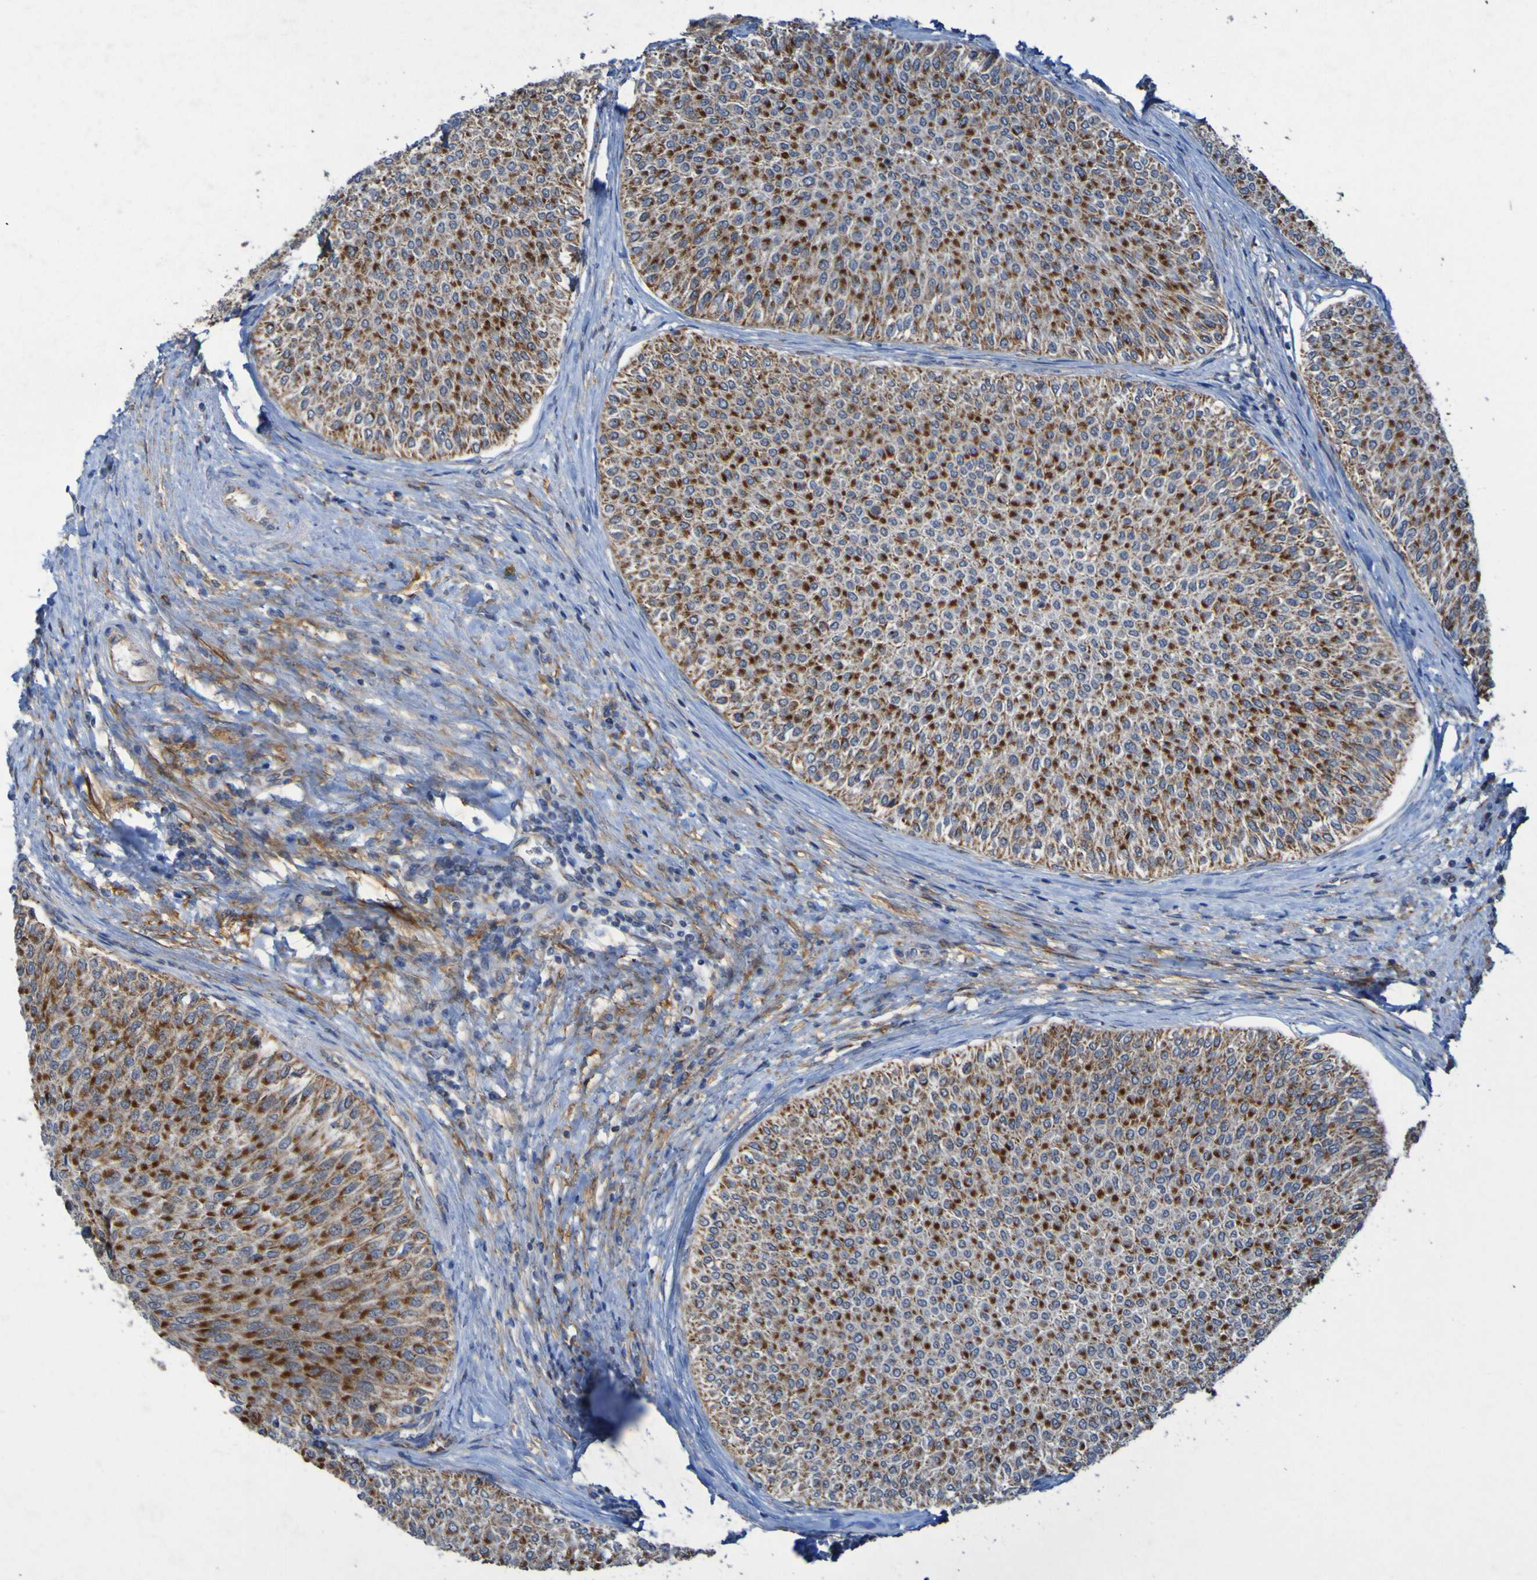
{"staining": {"intensity": "strong", "quantity": "25%-75%", "location": "cytoplasmic/membranous"}, "tissue": "urothelial cancer", "cell_type": "Tumor cells", "image_type": "cancer", "snomed": [{"axis": "morphology", "description": "Urothelial carcinoma, Low grade"}, {"axis": "topography", "description": "Urinary bladder"}], "caption": "Immunohistochemical staining of low-grade urothelial carcinoma shows high levels of strong cytoplasmic/membranous positivity in approximately 25%-75% of tumor cells.", "gene": "CCDC51", "patient": {"sex": "male", "age": 78}}